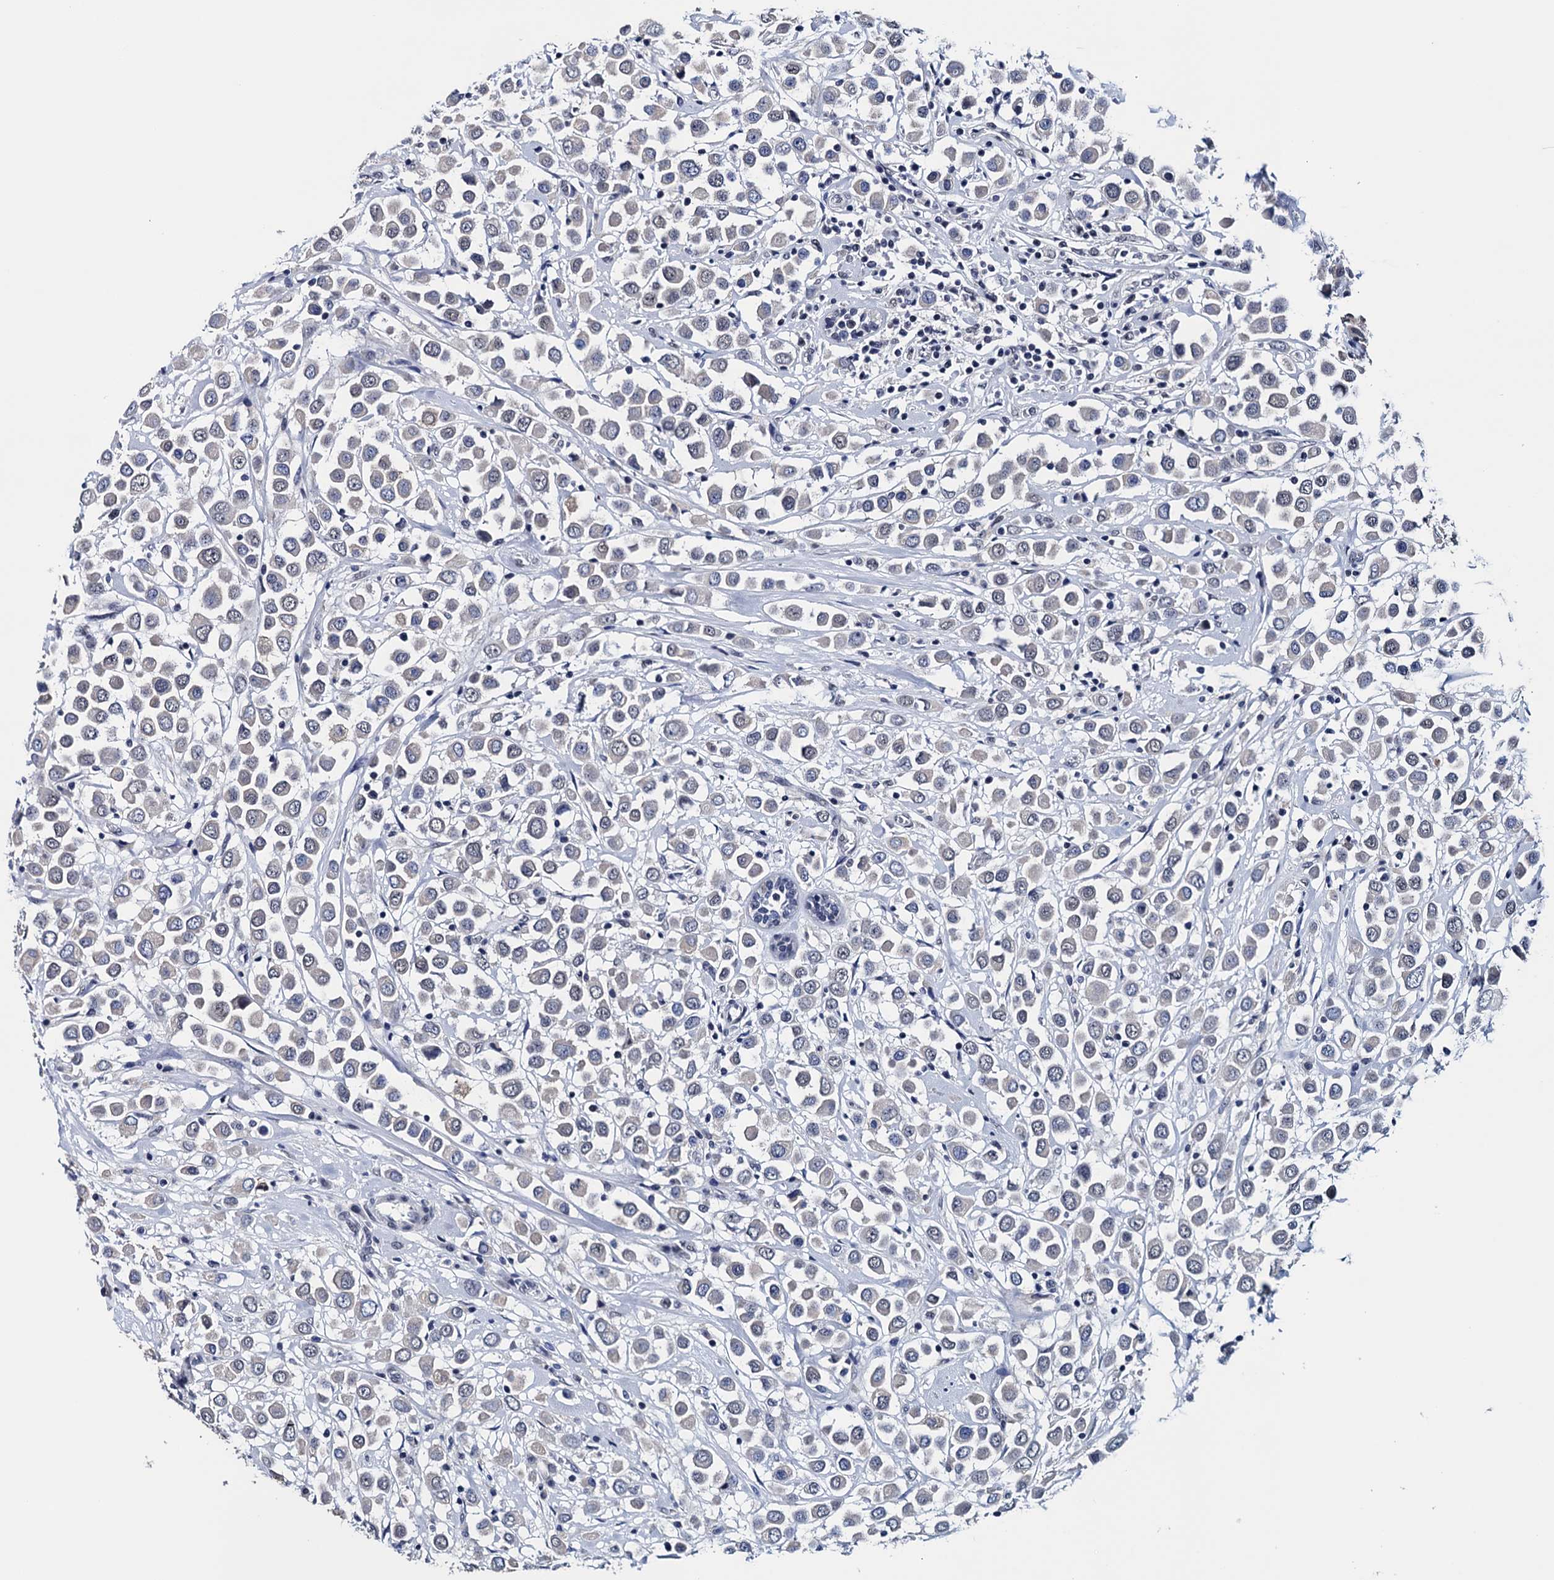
{"staining": {"intensity": "weak", "quantity": "<25%", "location": "nuclear"}, "tissue": "breast cancer", "cell_type": "Tumor cells", "image_type": "cancer", "snomed": [{"axis": "morphology", "description": "Duct carcinoma"}, {"axis": "topography", "description": "Breast"}], "caption": "High magnification brightfield microscopy of breast cancer stained with DAB (brown) and counterstained with hematoxylin (blue): tumor cells show no significant expression.", "gene": "FNBP4", "patient": {"sex": "female", "age": 61}}